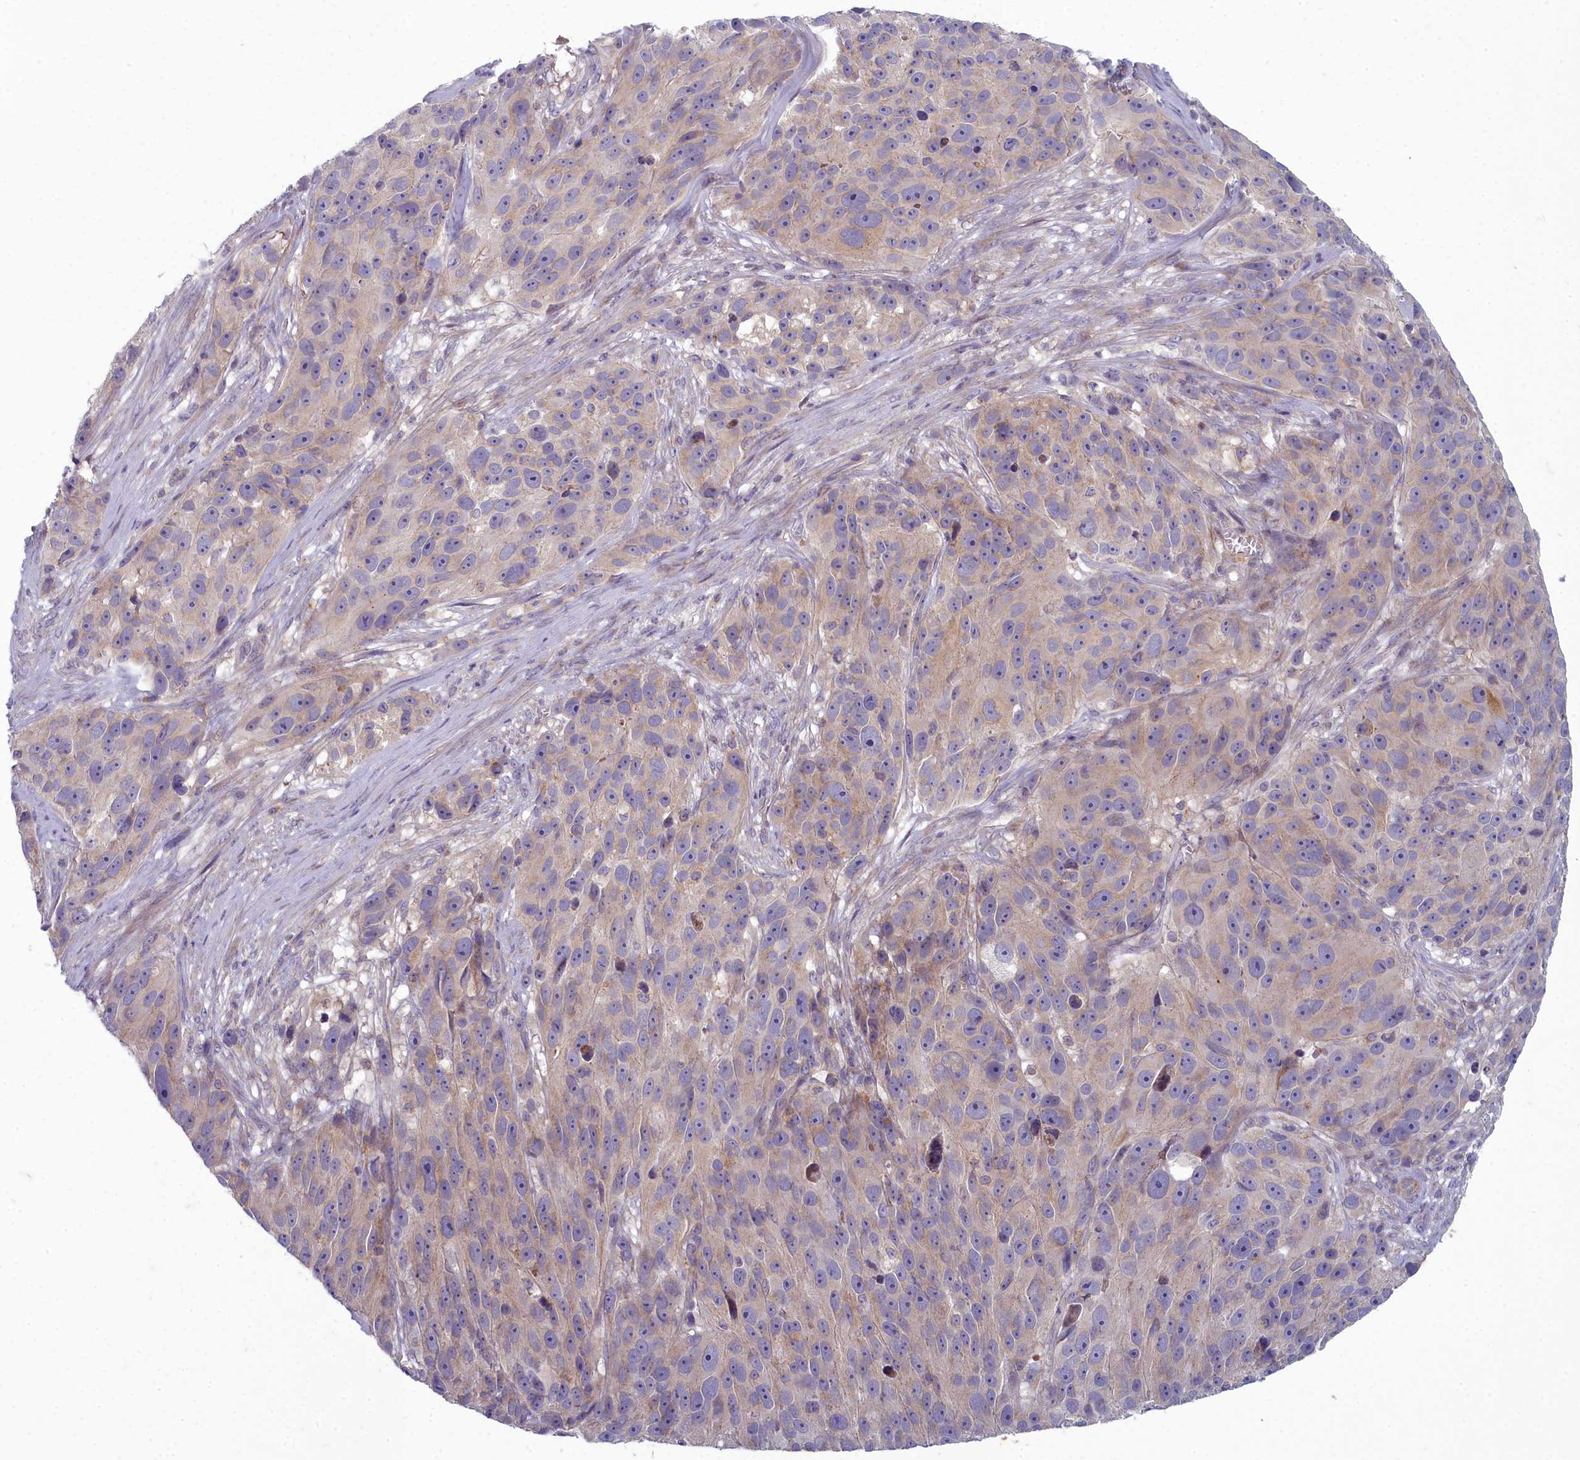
{"staining": {"intensity": "weak", "quantity": "<25%", "location": "cytoplasmic/membranous"}, "tissue": "melanoma", "cell_type": "Tumor cells", "image_type": "cancer", "snomed": [{"axis": "morphology", "description": "Malignant melanoma, NOS"}, {"axis": "topography", "description": "Skin"}], "caption": "Human melanoma stained for a protein using IHC reveals no positivity in tumor cells.", "gene": "INSYN2A", "patient": {"sex": "male", "age": 84}}